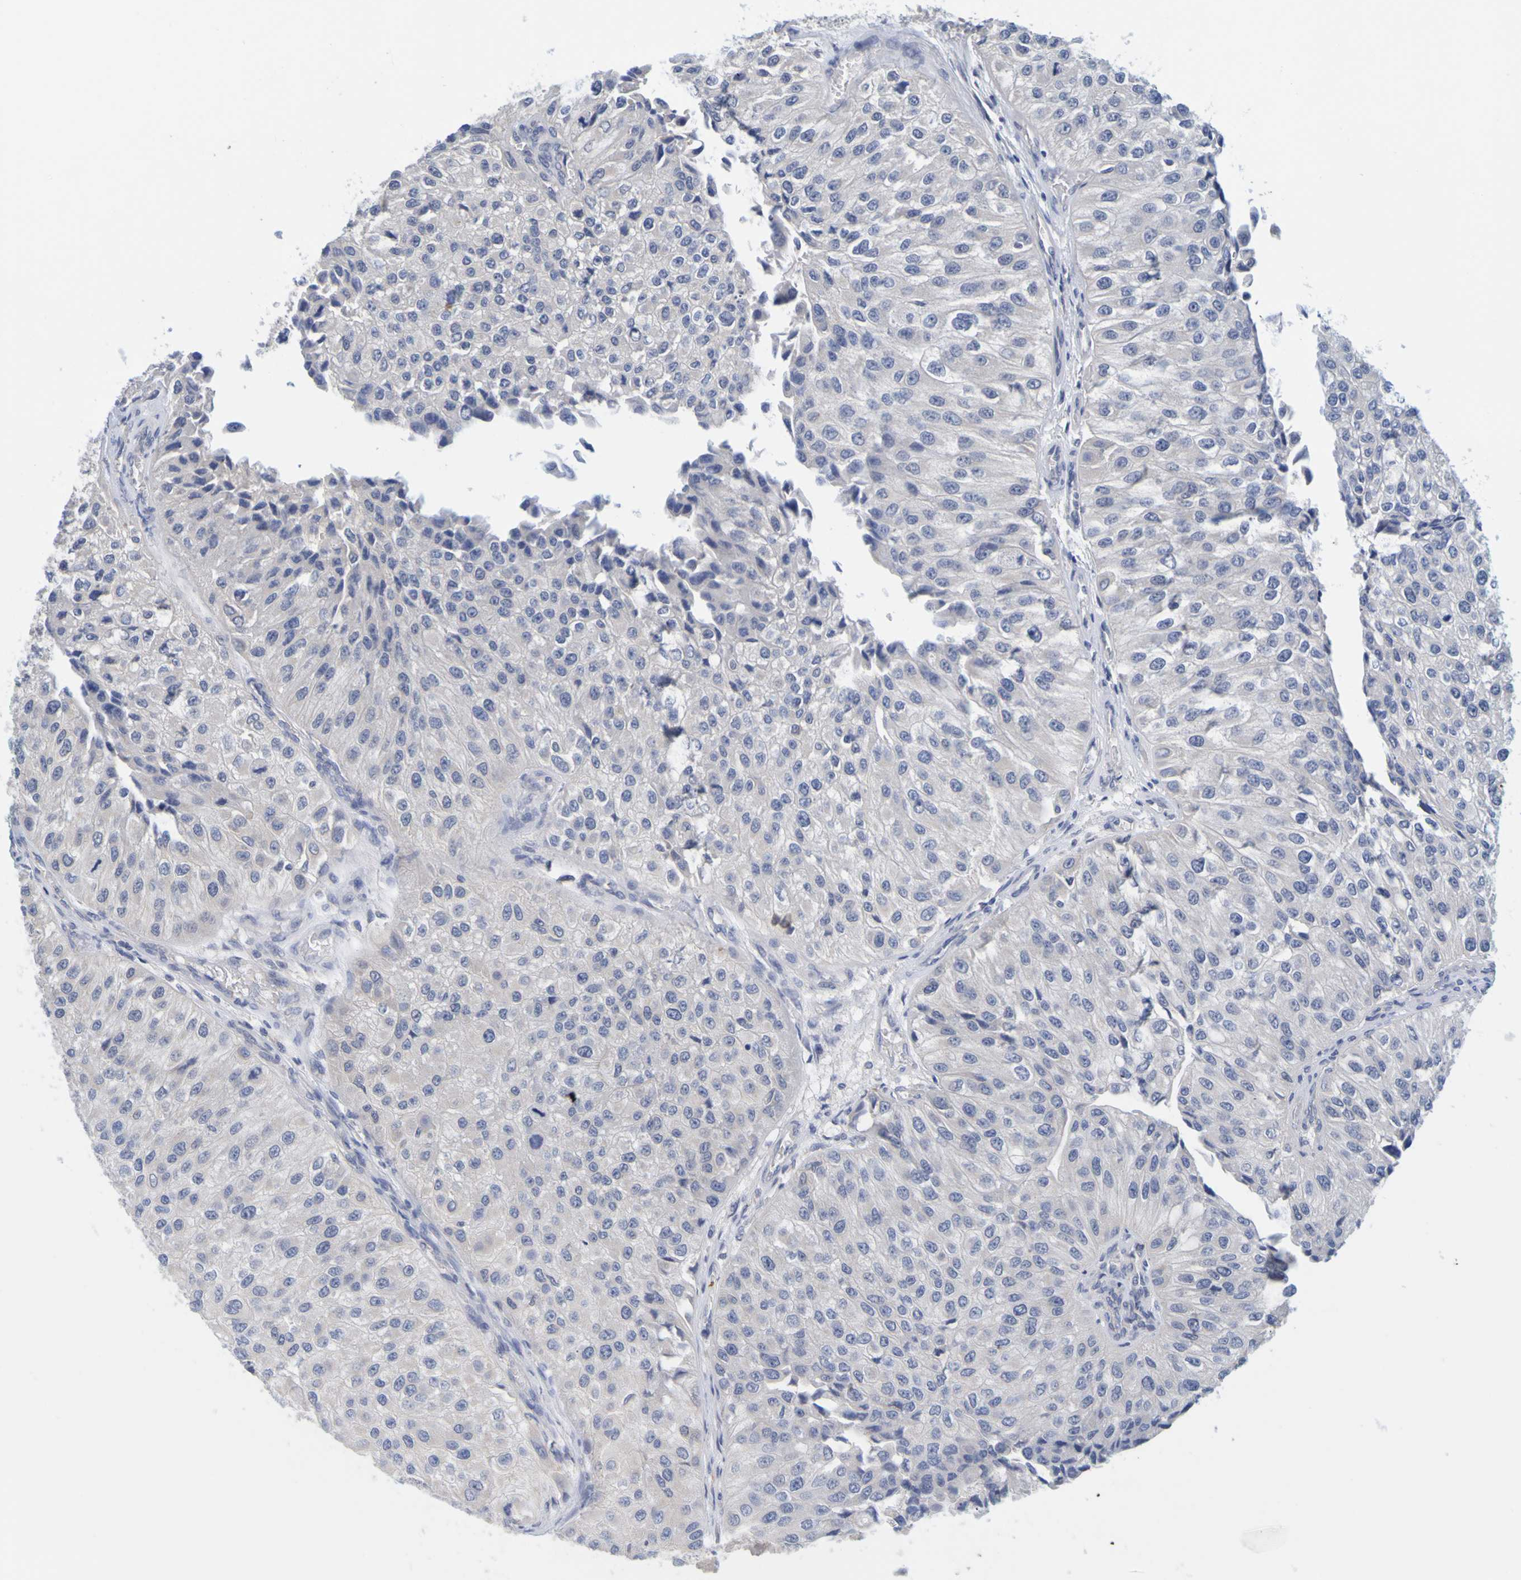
{"staining": {"intensity": "negative", "quantity": "none", "location": "none"}, "tissue": "urothelial cancer", "cell_type": "Tumor cells", "image_type": "cancer", "snomed": [{"axis": "morphology", "description": "Urothelial carcinoma, High grade"}, {"axis": "topography", "description": "Kidney"}, {"axis": "topography", "description": "Urinary bladder"}], "caption": "This is an immunohistochemistry (IHC) histopathology image of human high-grade urothelial carcinoma. There is no expression in tumor cells.", "gene": "ENDOU", "patient": {"sex": "male", "age": 77}}